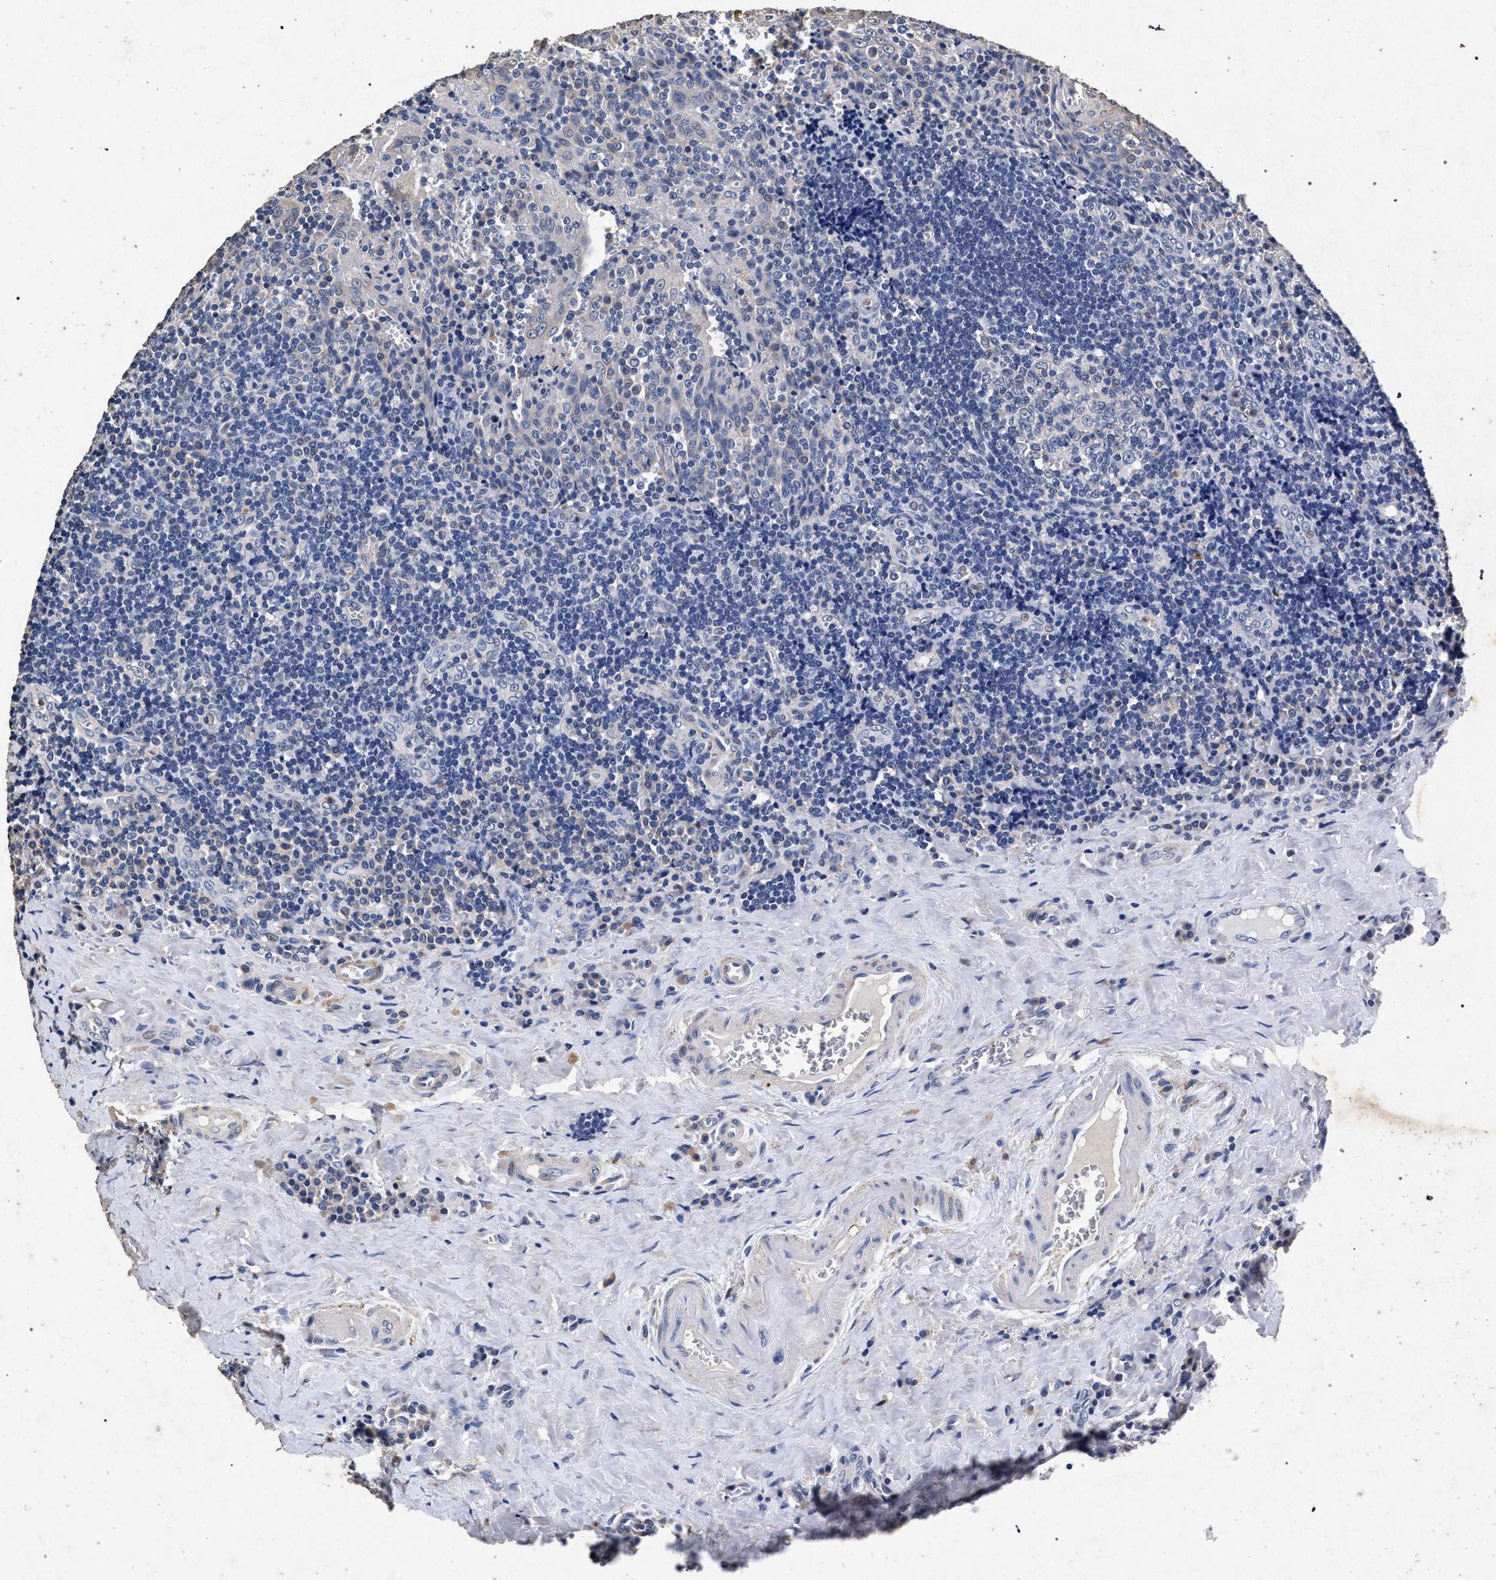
{"staining": {"intensity": "negative", "quantity": "none", "location": "none"}, "tissue": "tonsil", "cell_type": "Germinal center cells", "image_type": "normal", "snomed": [{"axis": "morphology", "description": "Normal tissue, NOS"}, {"axis": "morphology", "description": "Inflammation, NOS"}, {"axis": "topography", "description": "Tonsil"}], "caption": "This is a image of IHC staining of normal tonsil, which shows no staining in germinal center cells.", "gene": "ATP1A2", "patient": {"sex": "female", "age": 31}}